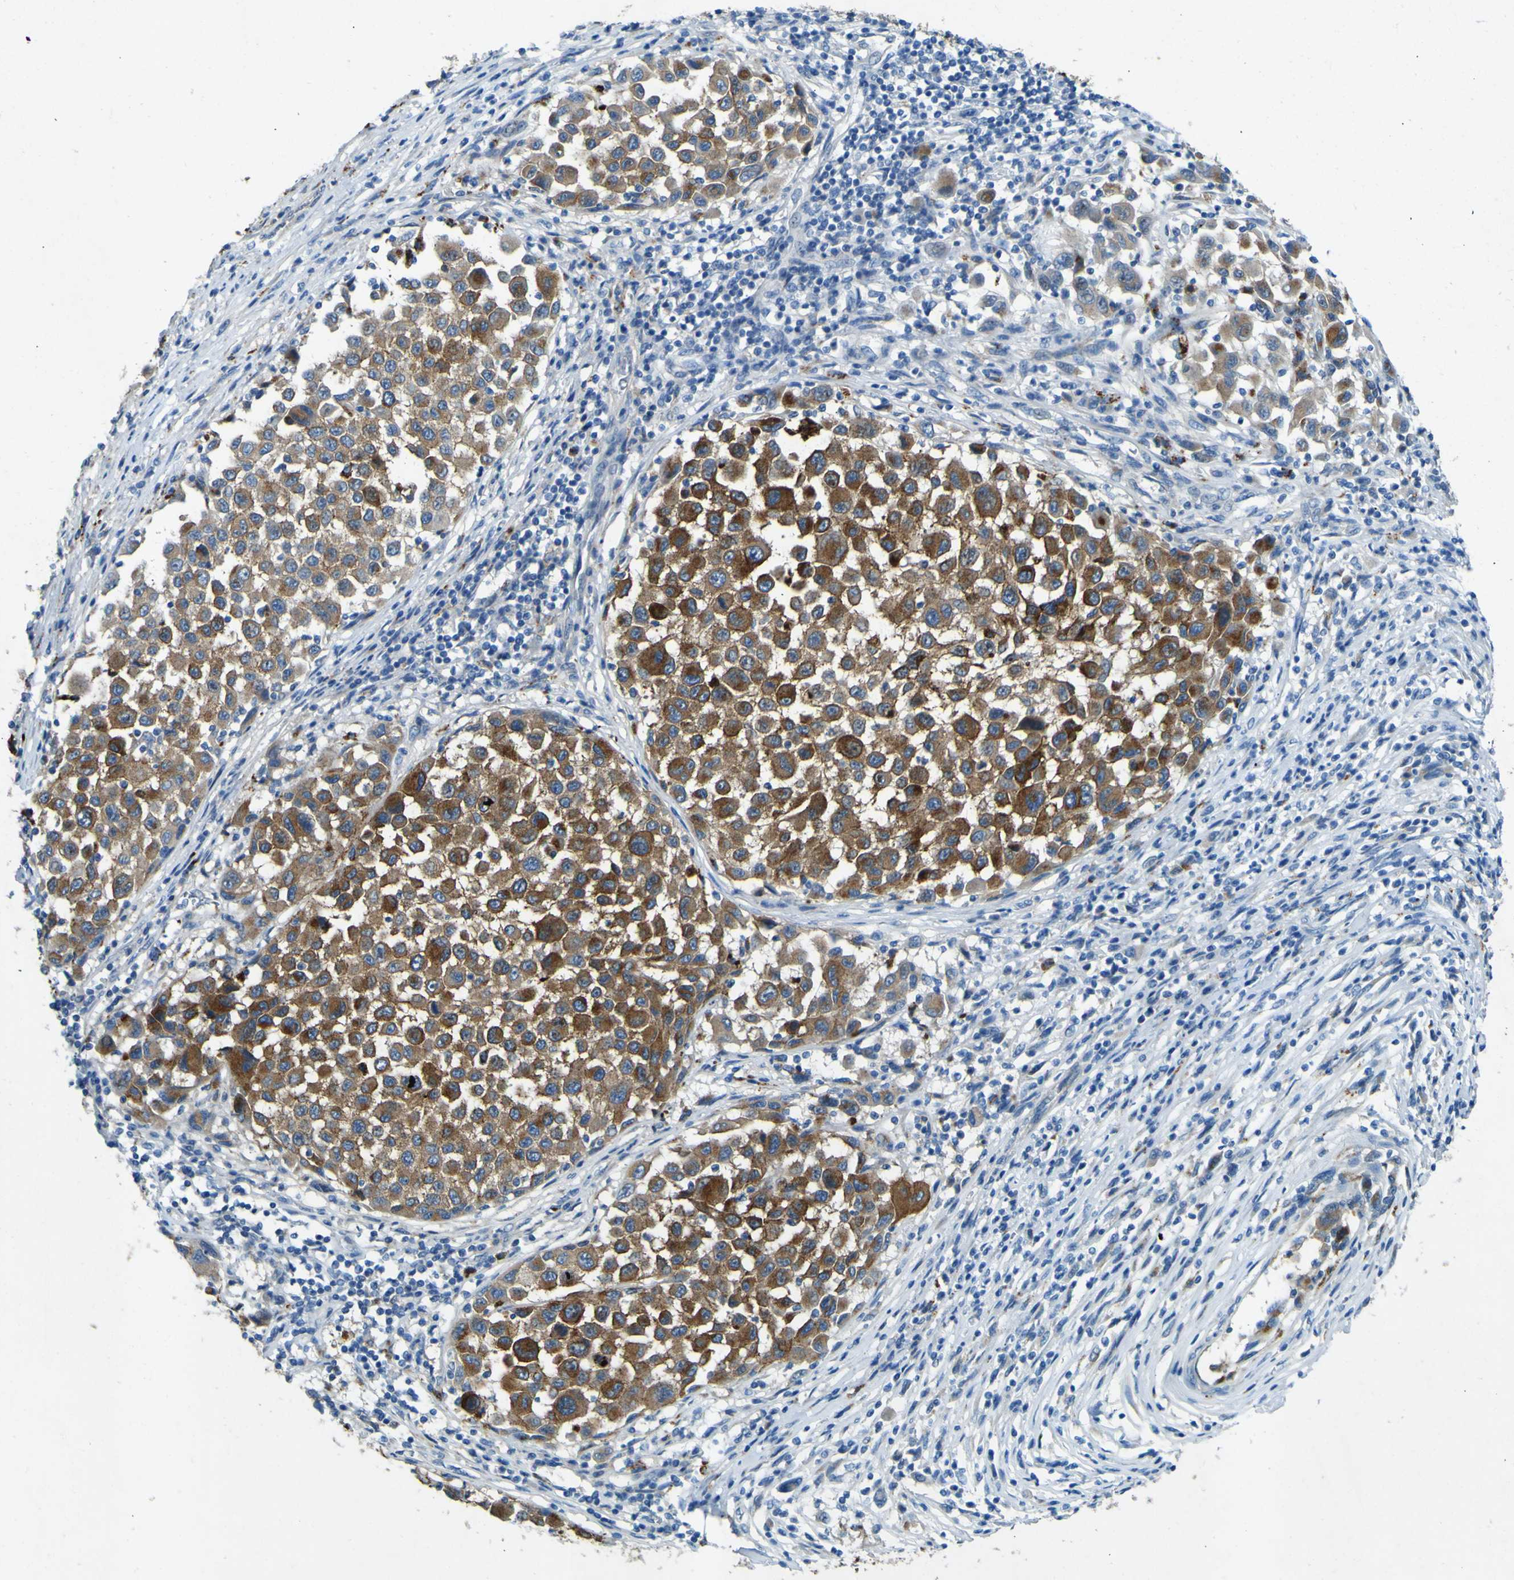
{"staining": {"intensity": "strong", "quantity": ">75%", "location": "cytoplasmic/membranous"}, "tissue": "melanoma", "cell_type": "Tumor cells", "image_type": "cancer", "snomed": [{"axis": "morphology", "description": "Malignant melanoma, Metastatic site"}, {"axis": "topography", "description": "Lymph node"}], "caption": "Immunohistochemical staining of malignant melanoma (metastatic site) demonstrates high levels of strong cytoplasmic/membranous staining in approximately >75% of tumor cells.", "gene": "PDE9A", "patient": {"sex": "male", "age": 61}}